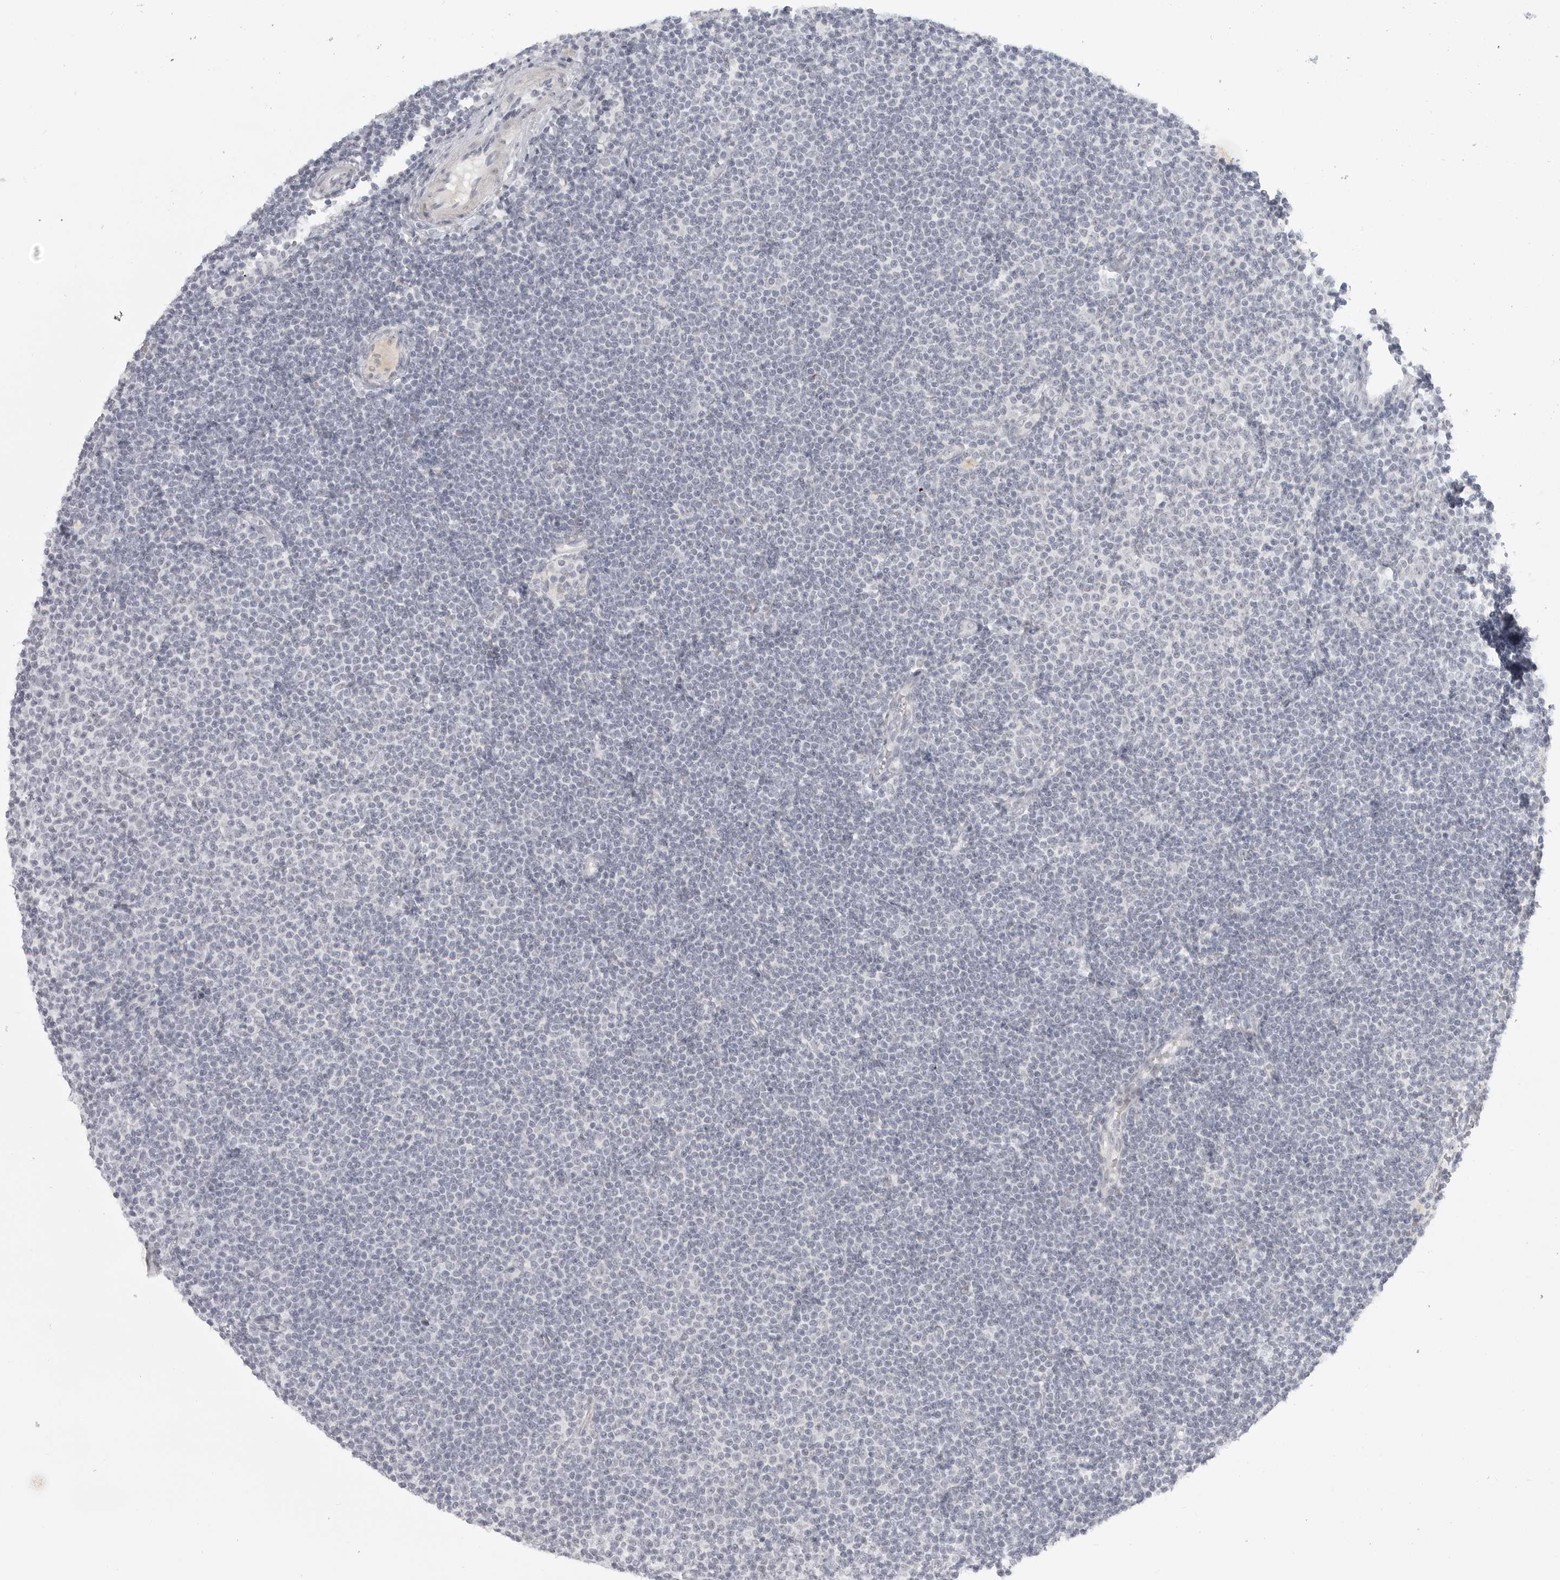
{"staining": {"intensity": "negative", "quantity": "none", "location": "none"}, "tissue": "lymphoma", "cell_type": "Tumor cells", "image_type": "cancer", "snomed": [{"axis": "morphology", "description": "Malignant lymphoma, non-Hodgkin's type, Low grade"}, {"axis": "topography", "description": "Lymph node"}], "caption": "Immunohistochemistry photomicrograph of neoplastic tissue: low-grade malignant lymphoma, non-Hodgkin's type stained with DAB reveals no significant protein expression in tumor cells.", "gene": "TCTN3", "patient": {"sex": "female", "age": 53}}